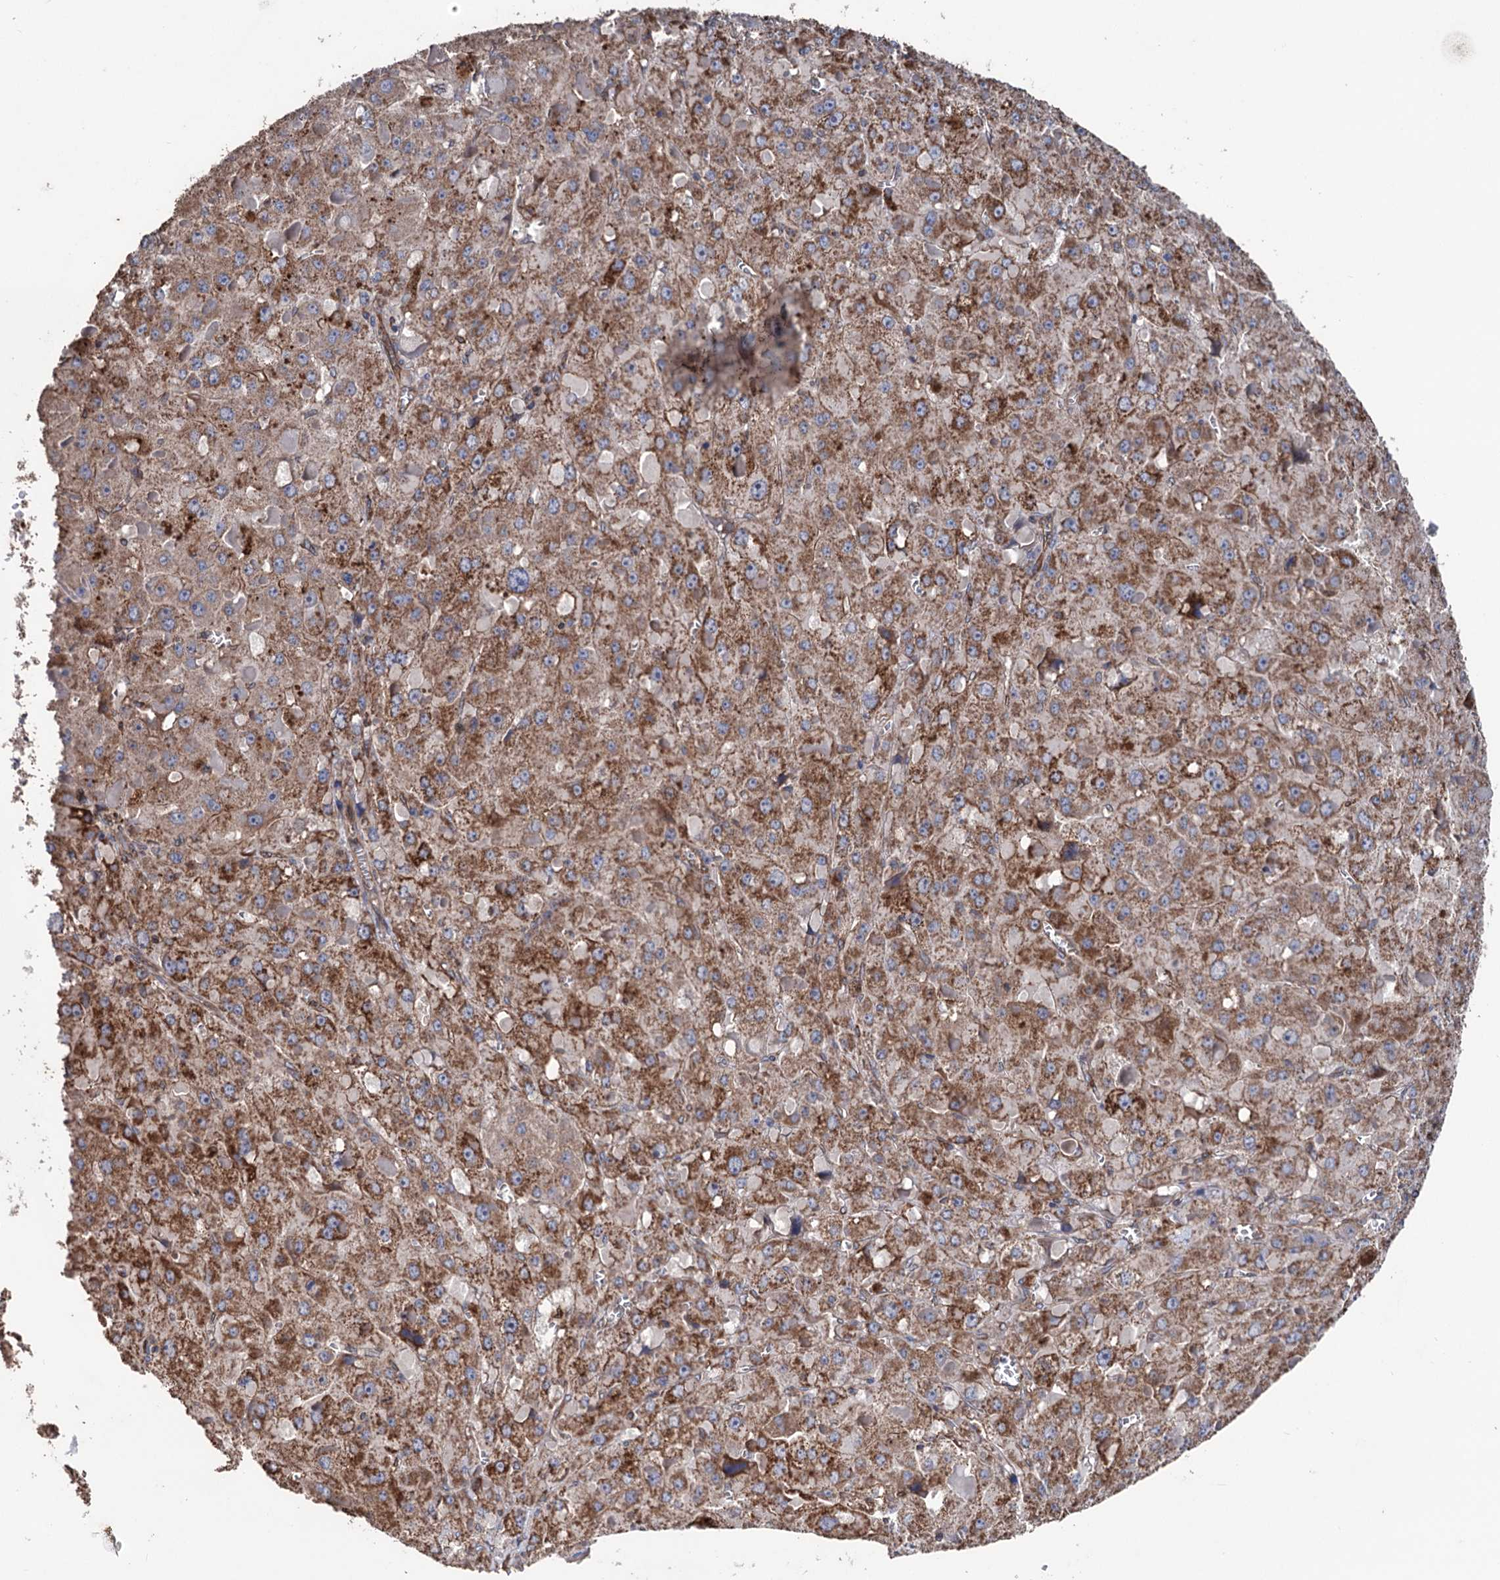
{"staining": {"intensity": "moderate", "quantity": "25%-75%", "location": "cytoplasmic/membranous"}, "tissue": "liver cancer", "cell_type": "Tumor cells", "image_type": "cancer", "snomed": [{"axis": "morphology", "description": "Carcinoma, Hepatocellular, NOS"}, {"axis": "topography", "description": "Liver"}], "caption": "A brown stain highlights moderate cytoplasmic/membranous staining of a protein in liver hepatocellular carcinoma tumor cells.", "gene": "STING1", "patient": {"sex": "female", "age": 73}}